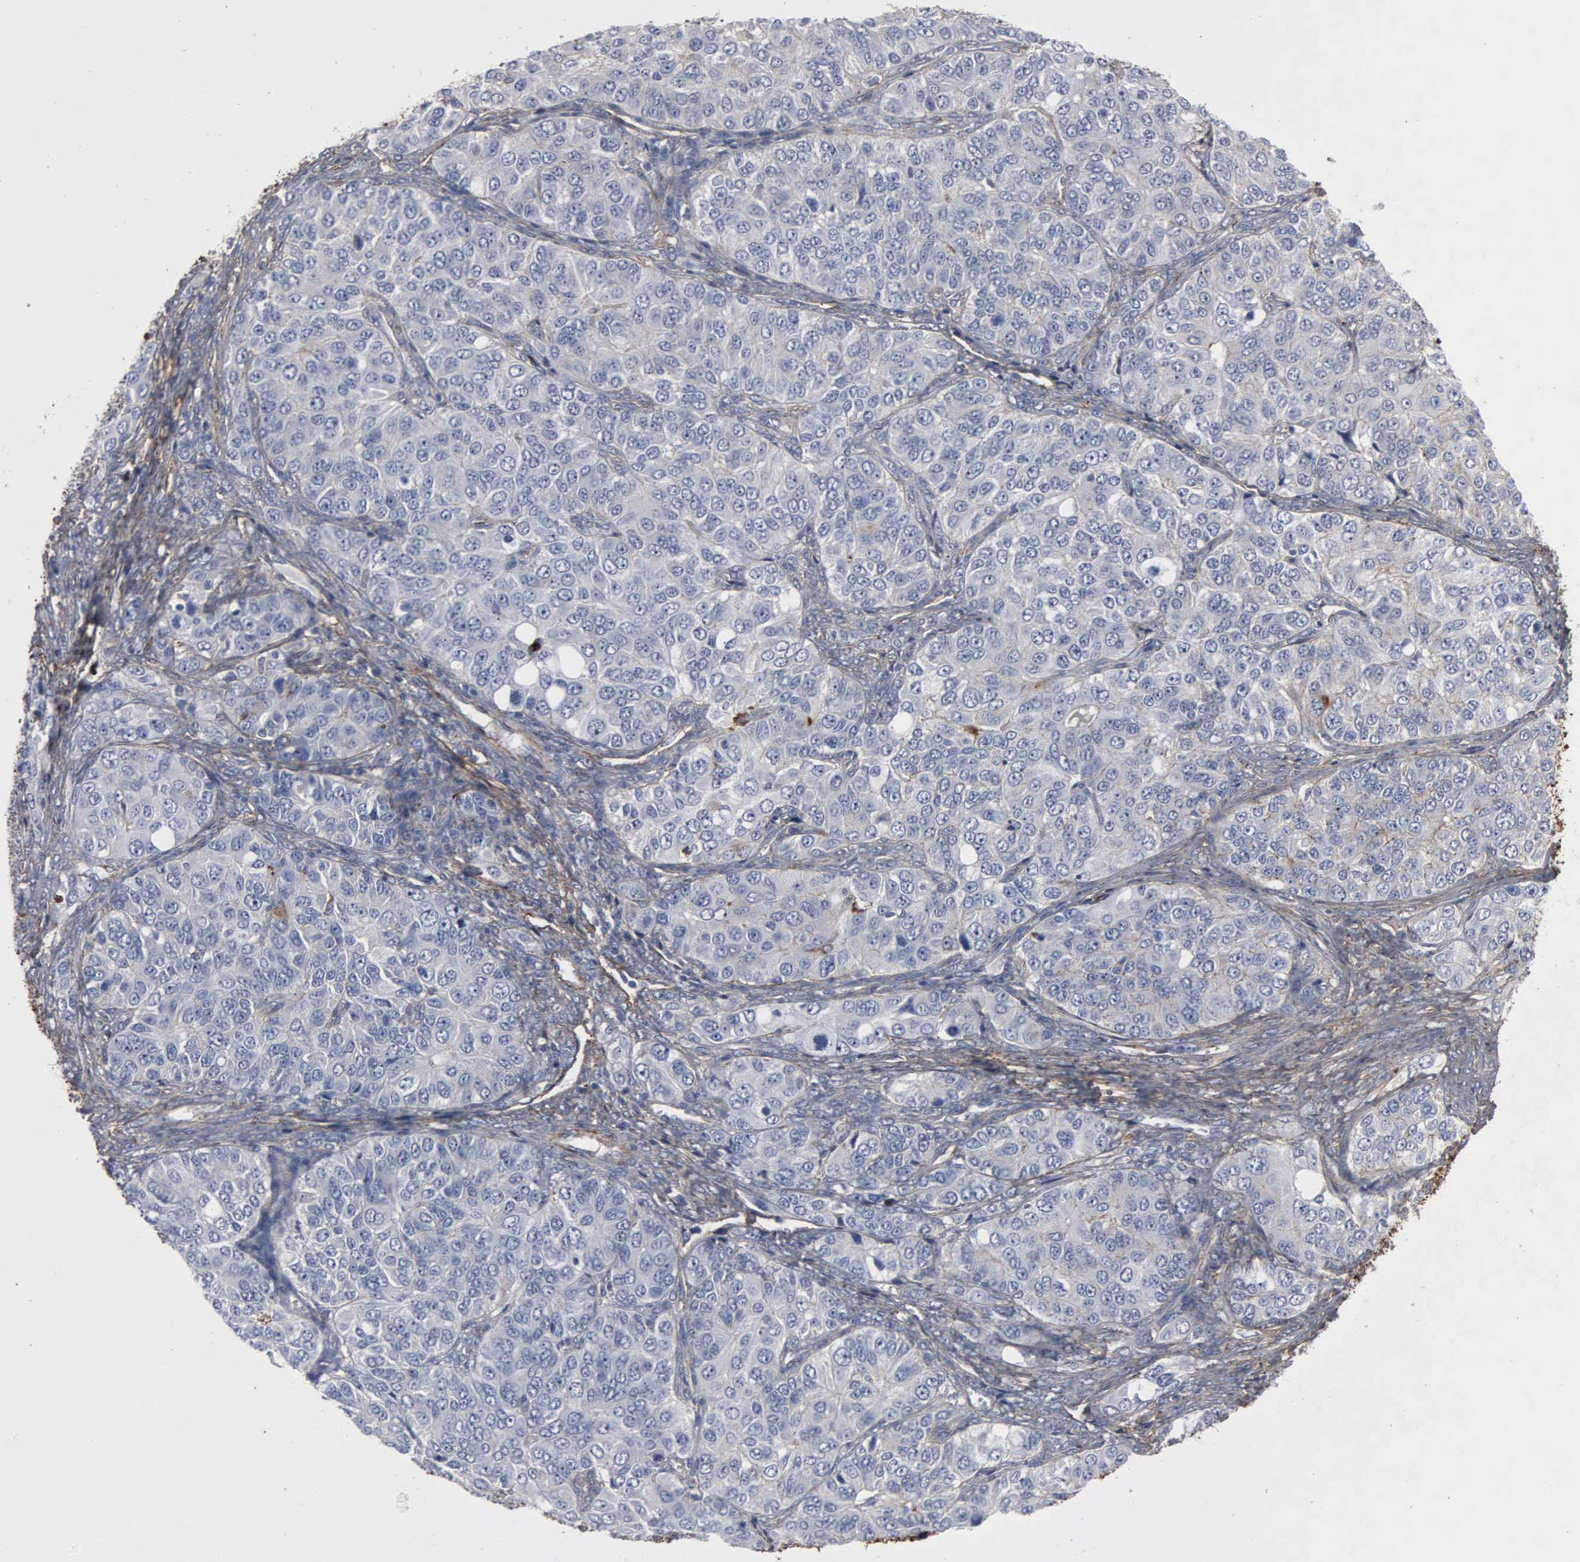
{"staining": {"intensity": "negative", "quantity": "none", "location": "none"}, "tissue": "ovarian cancer", "cell_type": "Tumor cells", "image_type": "cancer", "snomed": [{"axis": "morphology", "description": "Carcinoma, endometroid"}, {"axis": "topography", "description": "Ovary"}], "caption": "DAB immunohistochemical staining of human ovarian endometroid carcinoma demonstrates no significant staining in tumor cells. (DAB (3,3'-diaminobenzidine) immunohistochemistry (IHC), high magnification).", "gene": "FN1", "patient": {"sex": "female", "age": 51}}